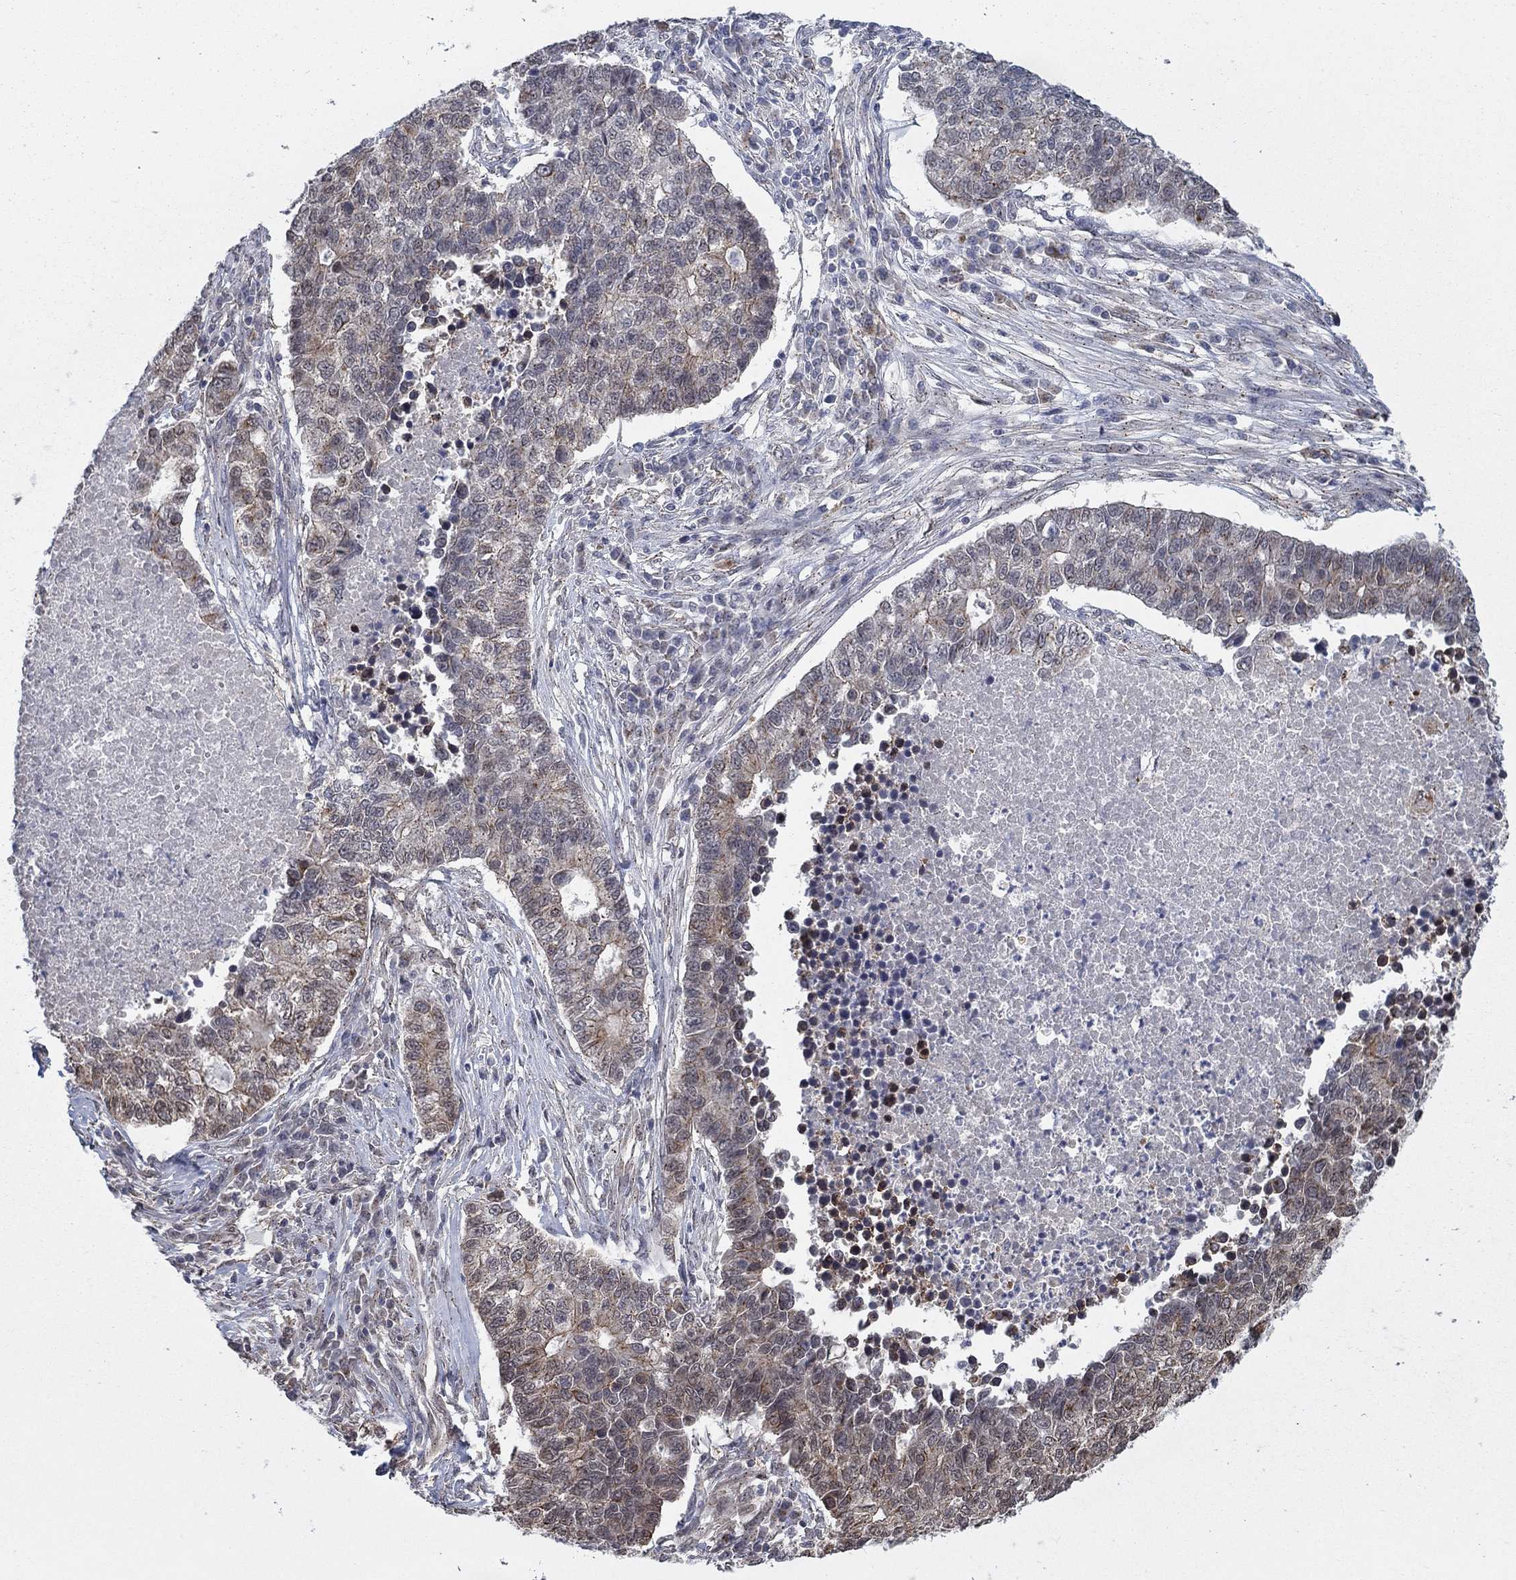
{"staining": {"intensity": "moderate", "quantity": "<25%", "location": "cytoplasmic/membranous"}, "tissue": "lung cancer", "cell_type": "Tumor cells", "image_type": "cancer", "snomed": [{"axis": "morphology", "description": "Adenocarcinoma, NOS"}, {"axis": "topography", "description": "Lung"}], "caption": "Protein expression analysis of lung cancer exhibits moderate cytoplasmic/membranous expression in approximately <25% of tumor cells.", "gene": "SH3RF1", "patient": {"sex": "male", "age": 57}}